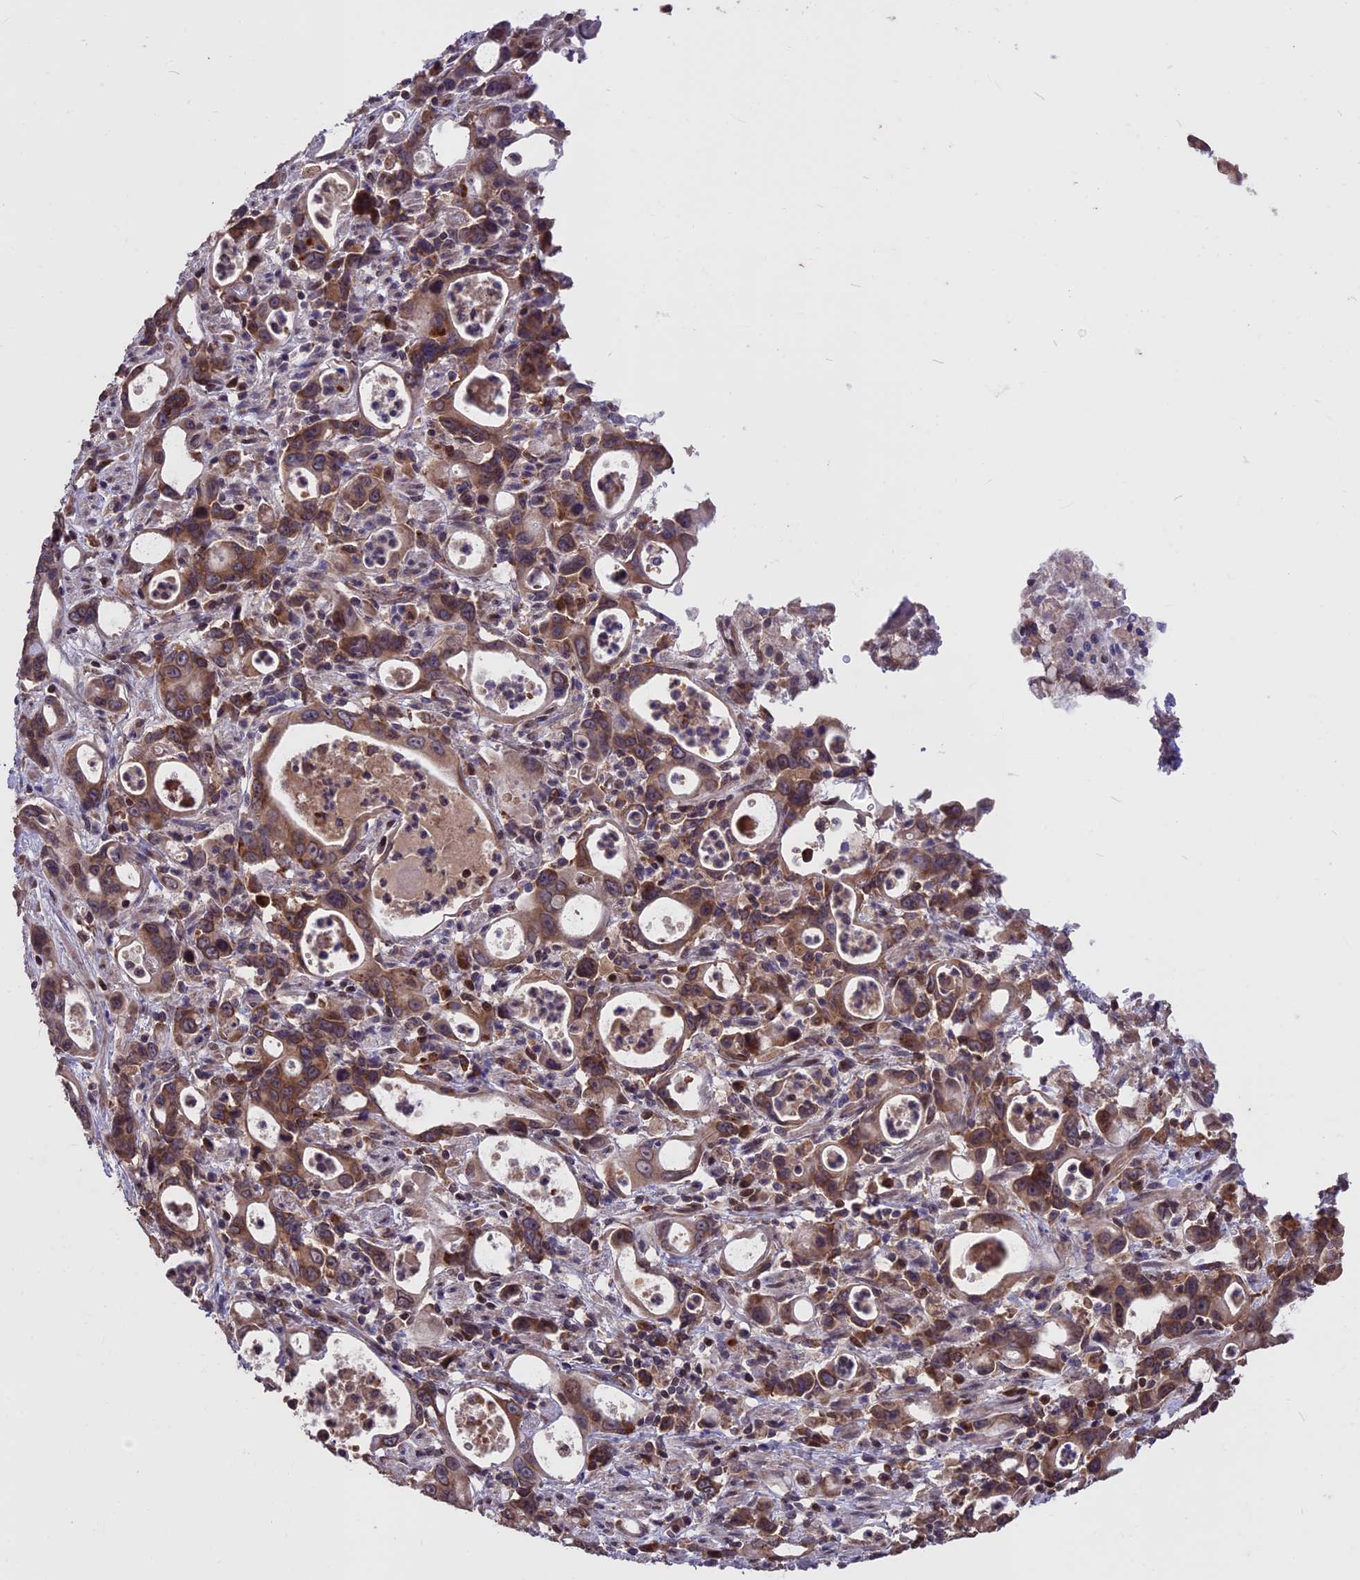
{"staining": {"intensity": "moderate", "quantity": ">75%", "location": "cytoplasmic/membranous,nuclear"}, "tissue": "stomach cancer", "cell_type": "Tumor cells", "image_type": "cancer", "snomed": [{"axis": "morphology", "description": "Adenocarcinoma, NOS"}, {"axis": "topography", "description": "Stomach, lower"}], "caption": "Moderate cytoplasmic/membranous and nuclear expression for a protein is seen in about >75% of tumor cells of stomach adenocarcinoma using IHC.", "gene": "ZNF598", "patient": {"sex": "female", "age": 43}}